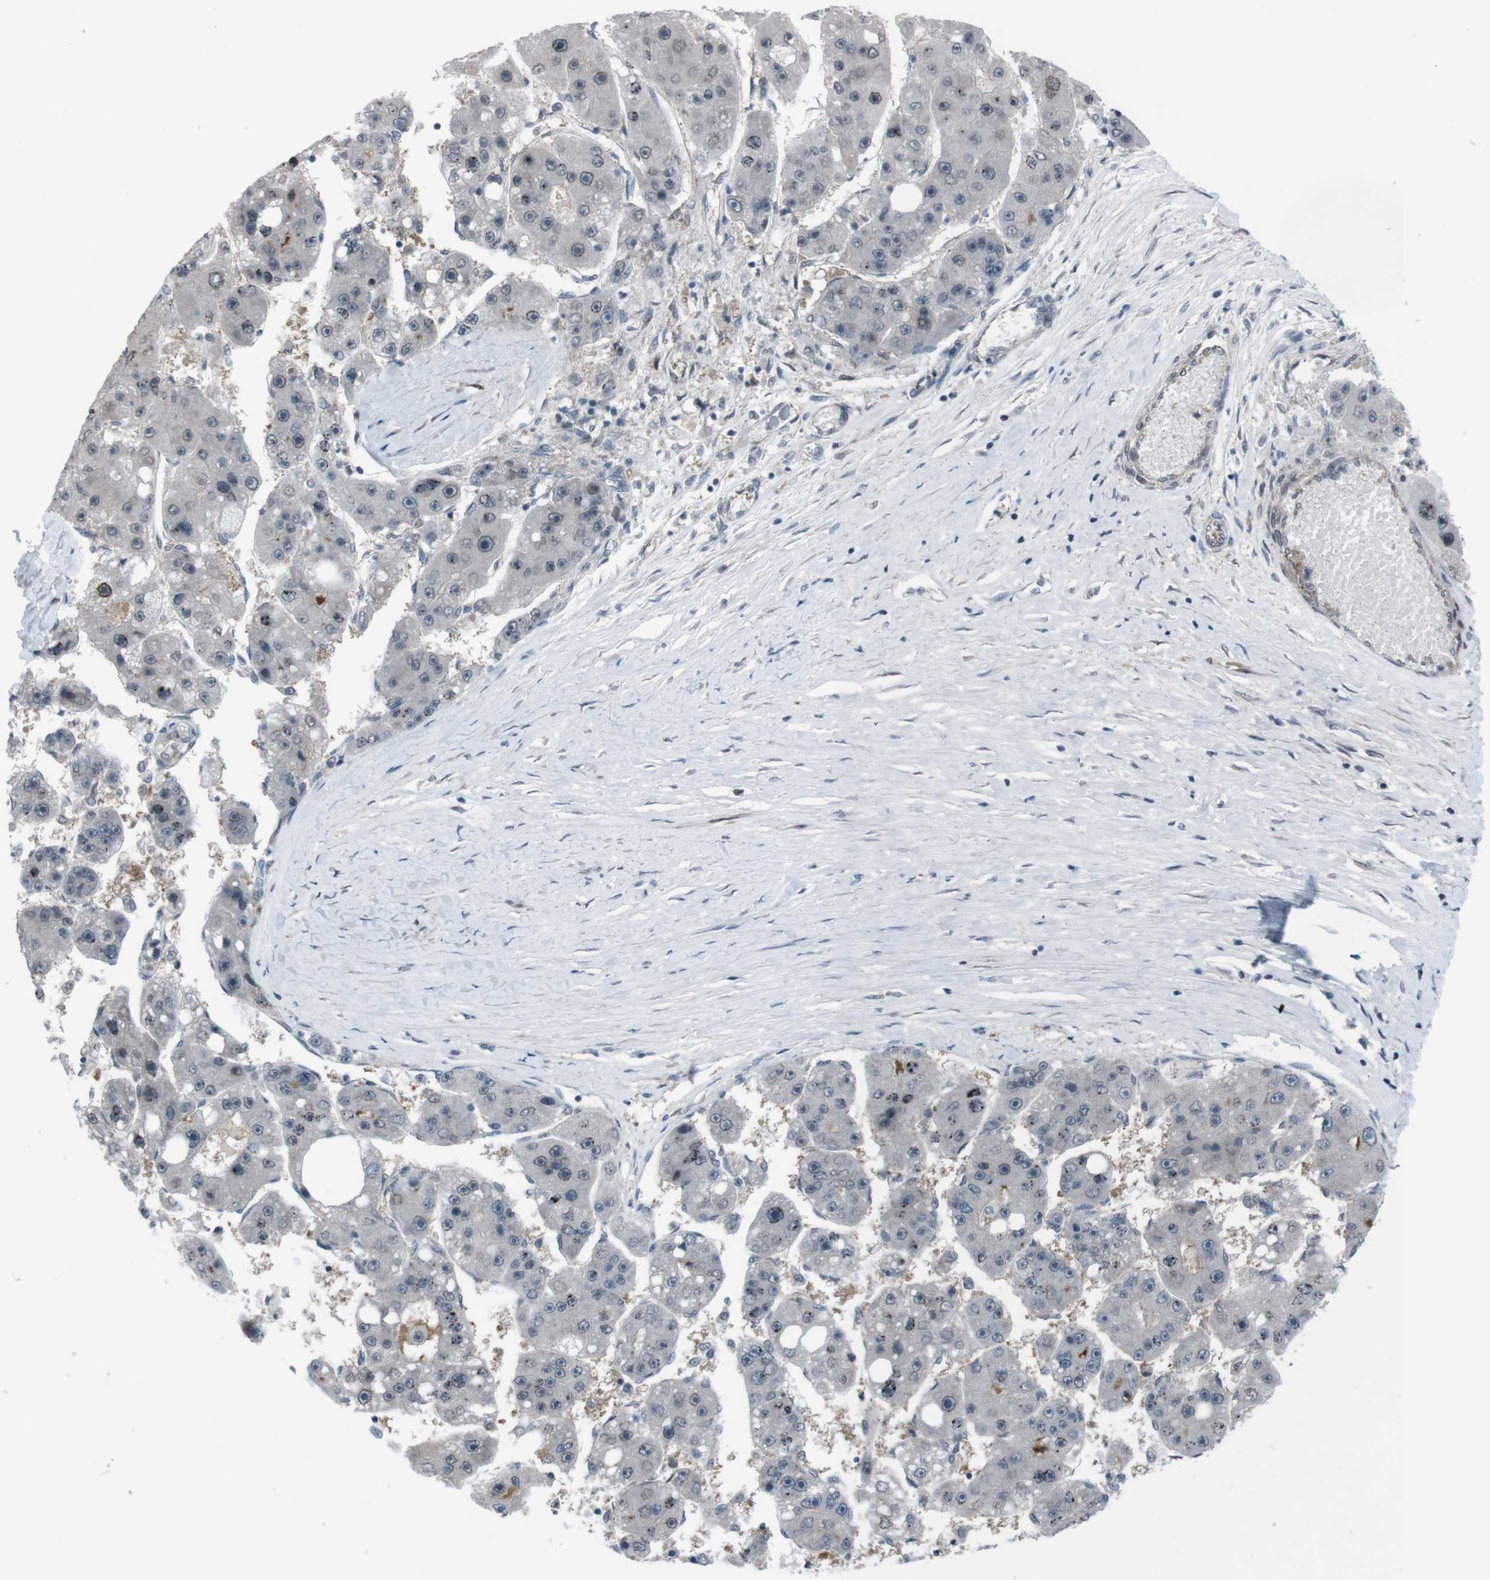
{"staining": {"intensity": "weak", "quantity": "<25%", "location": "cytoplasmic/membranous,nuclear"}, "tissue": "liver cancer", "cell_type": "Tumor cells", "image_type": "cancer", "snomed": [{"axis": "morphology", "description": "Carcinoma, Hepatocellular, NOS"}, {"axis": "topography", "description": "Liver"}], "caption": "Tumor cells show no significant protein positivity in hepatocellular carcinoma (liver). (Brightfield microscopy of DAB IHC at high magnification).", "gene": "SS18L1", "patient": {"sex": "female", "age": 61}}